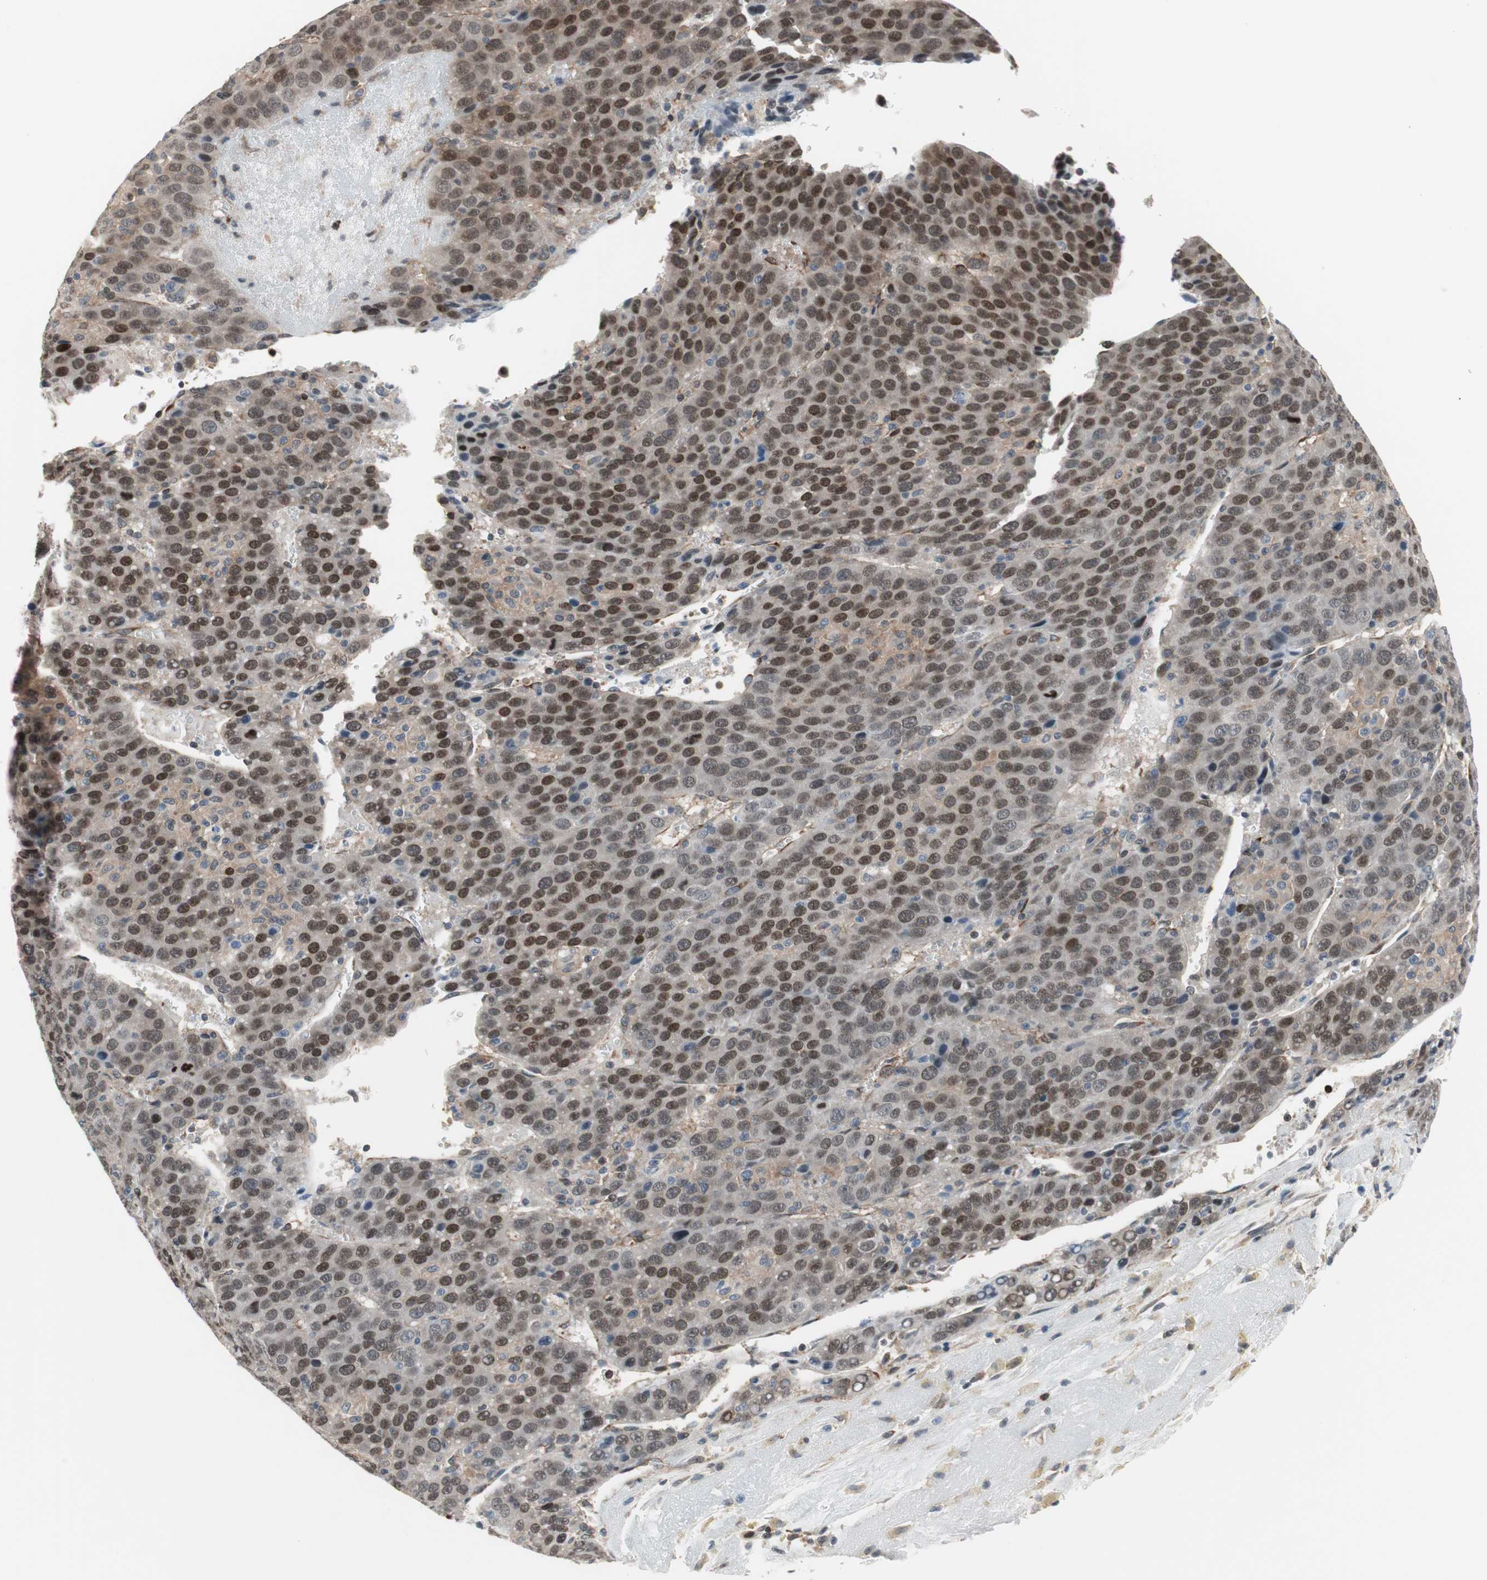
{"staining": {"intensity": "strong", "quantity": "25%-75%", "location": "nuclear"}, "tissue": "liver cancer", "cell_type": "Tumor cells", "image_type": "cancer", "snomed": [{"axis": "morphology", "description": "Carcinoma, Hepatocellular, NOS"}, {"axis": "topography", "description": "Liver"}], "caption": "Tumor cells exhibit strong nuclear positivity in approximately 25%-75% of cells in liver cancer. (DAB (3,3'-diaminobenzidine) IHC with brightfield microscopy, high magnification).", "gene": "ZNF512B", "patient": {"sex": "female", "age": 53}}